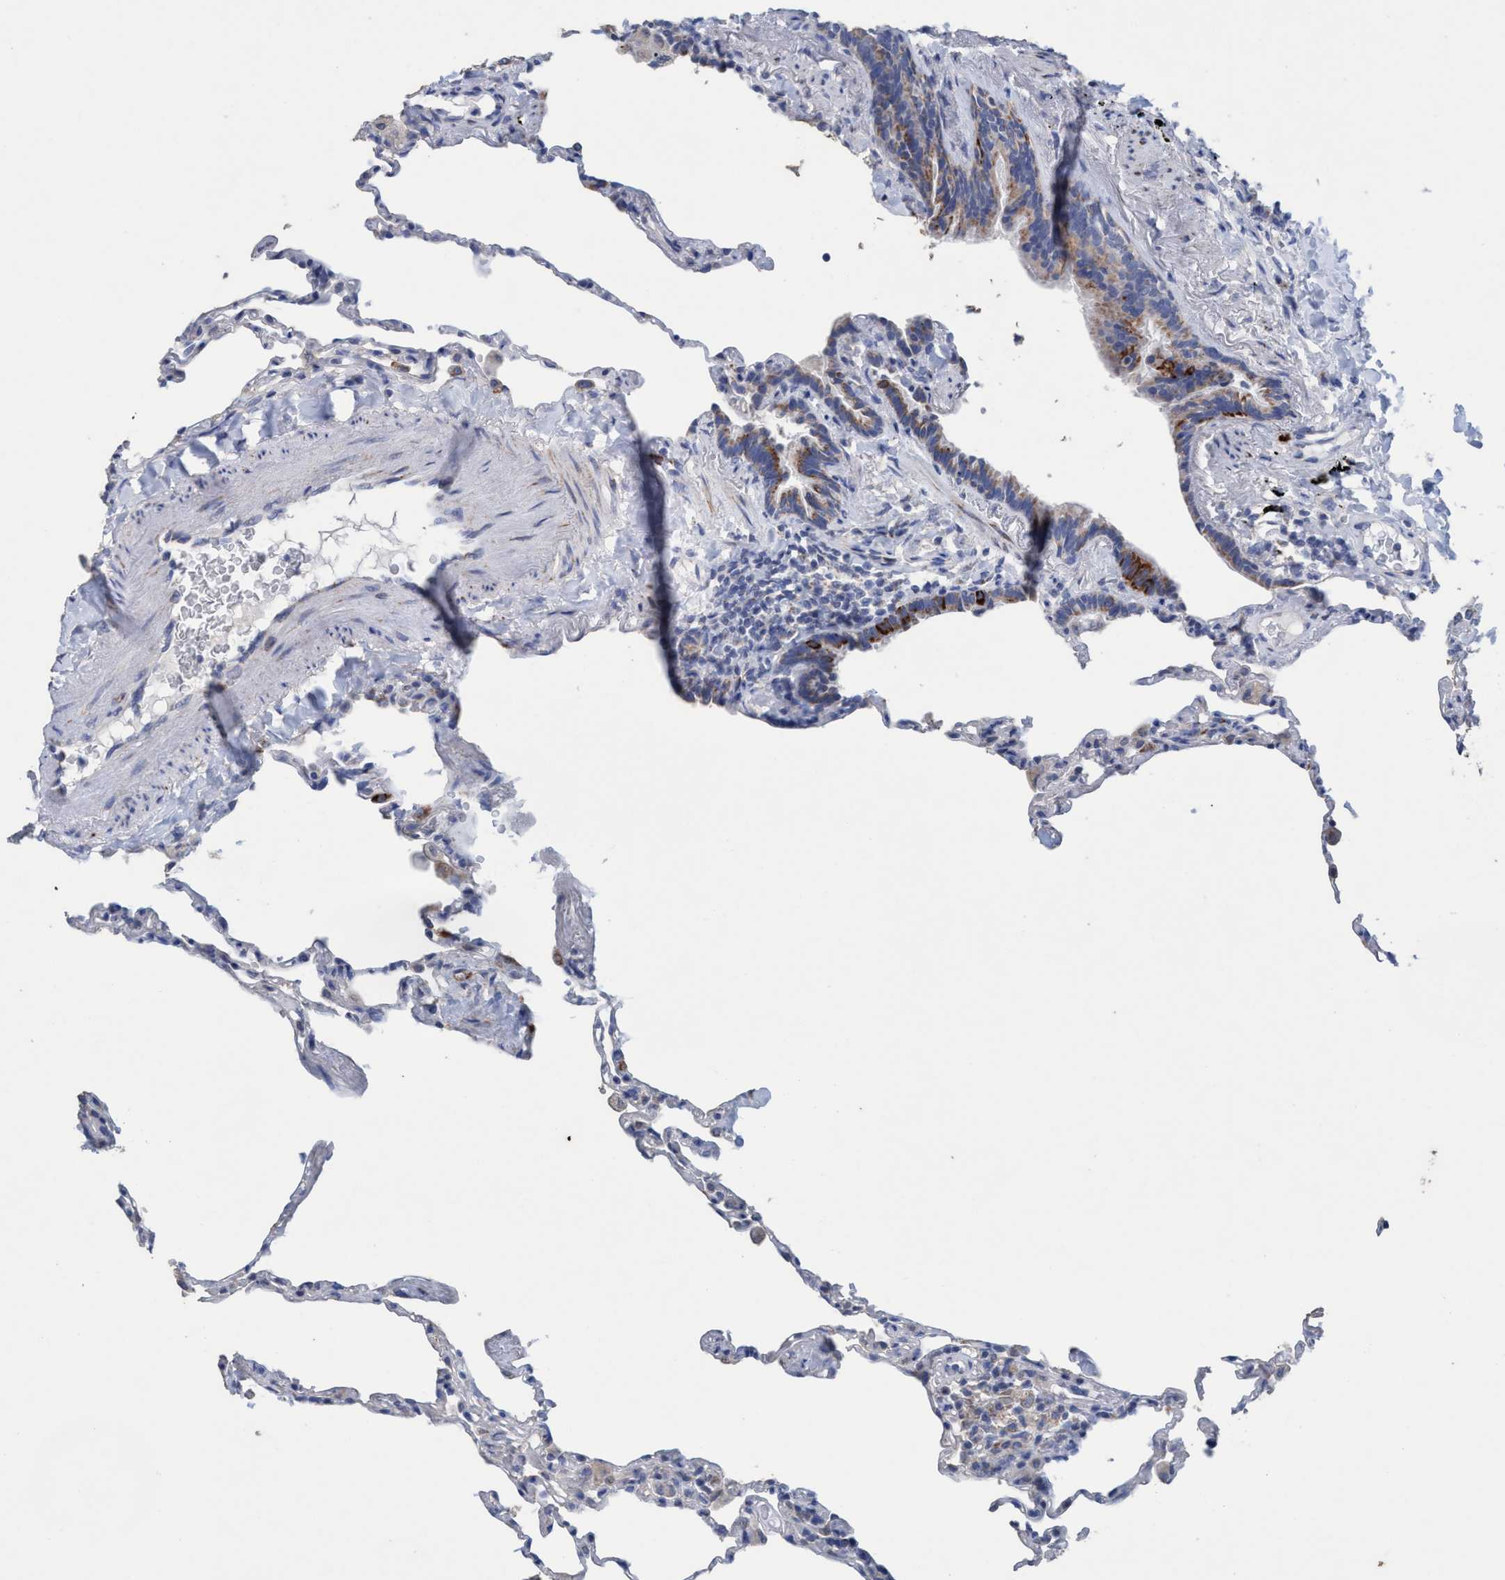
{"staining": {"intensity": "weak", "quantity": "<25%", "location": "cytoplasmic/membranous"}, "tissue": "lung", "cell_type": "Alveolar cells", "image_type": "normal", "snomed": [{"axis": "morphology", "description": "Normal tissue, NOS"}, {"axis": "topography", "description": "Lung"}], "caption": "This is an immunohistochemistry (IHC) micrograph of benign human lung. There is no expression in alveolar cells.", "gene": "RSAD1", "patient": {"sex": "male", "age": 59}}